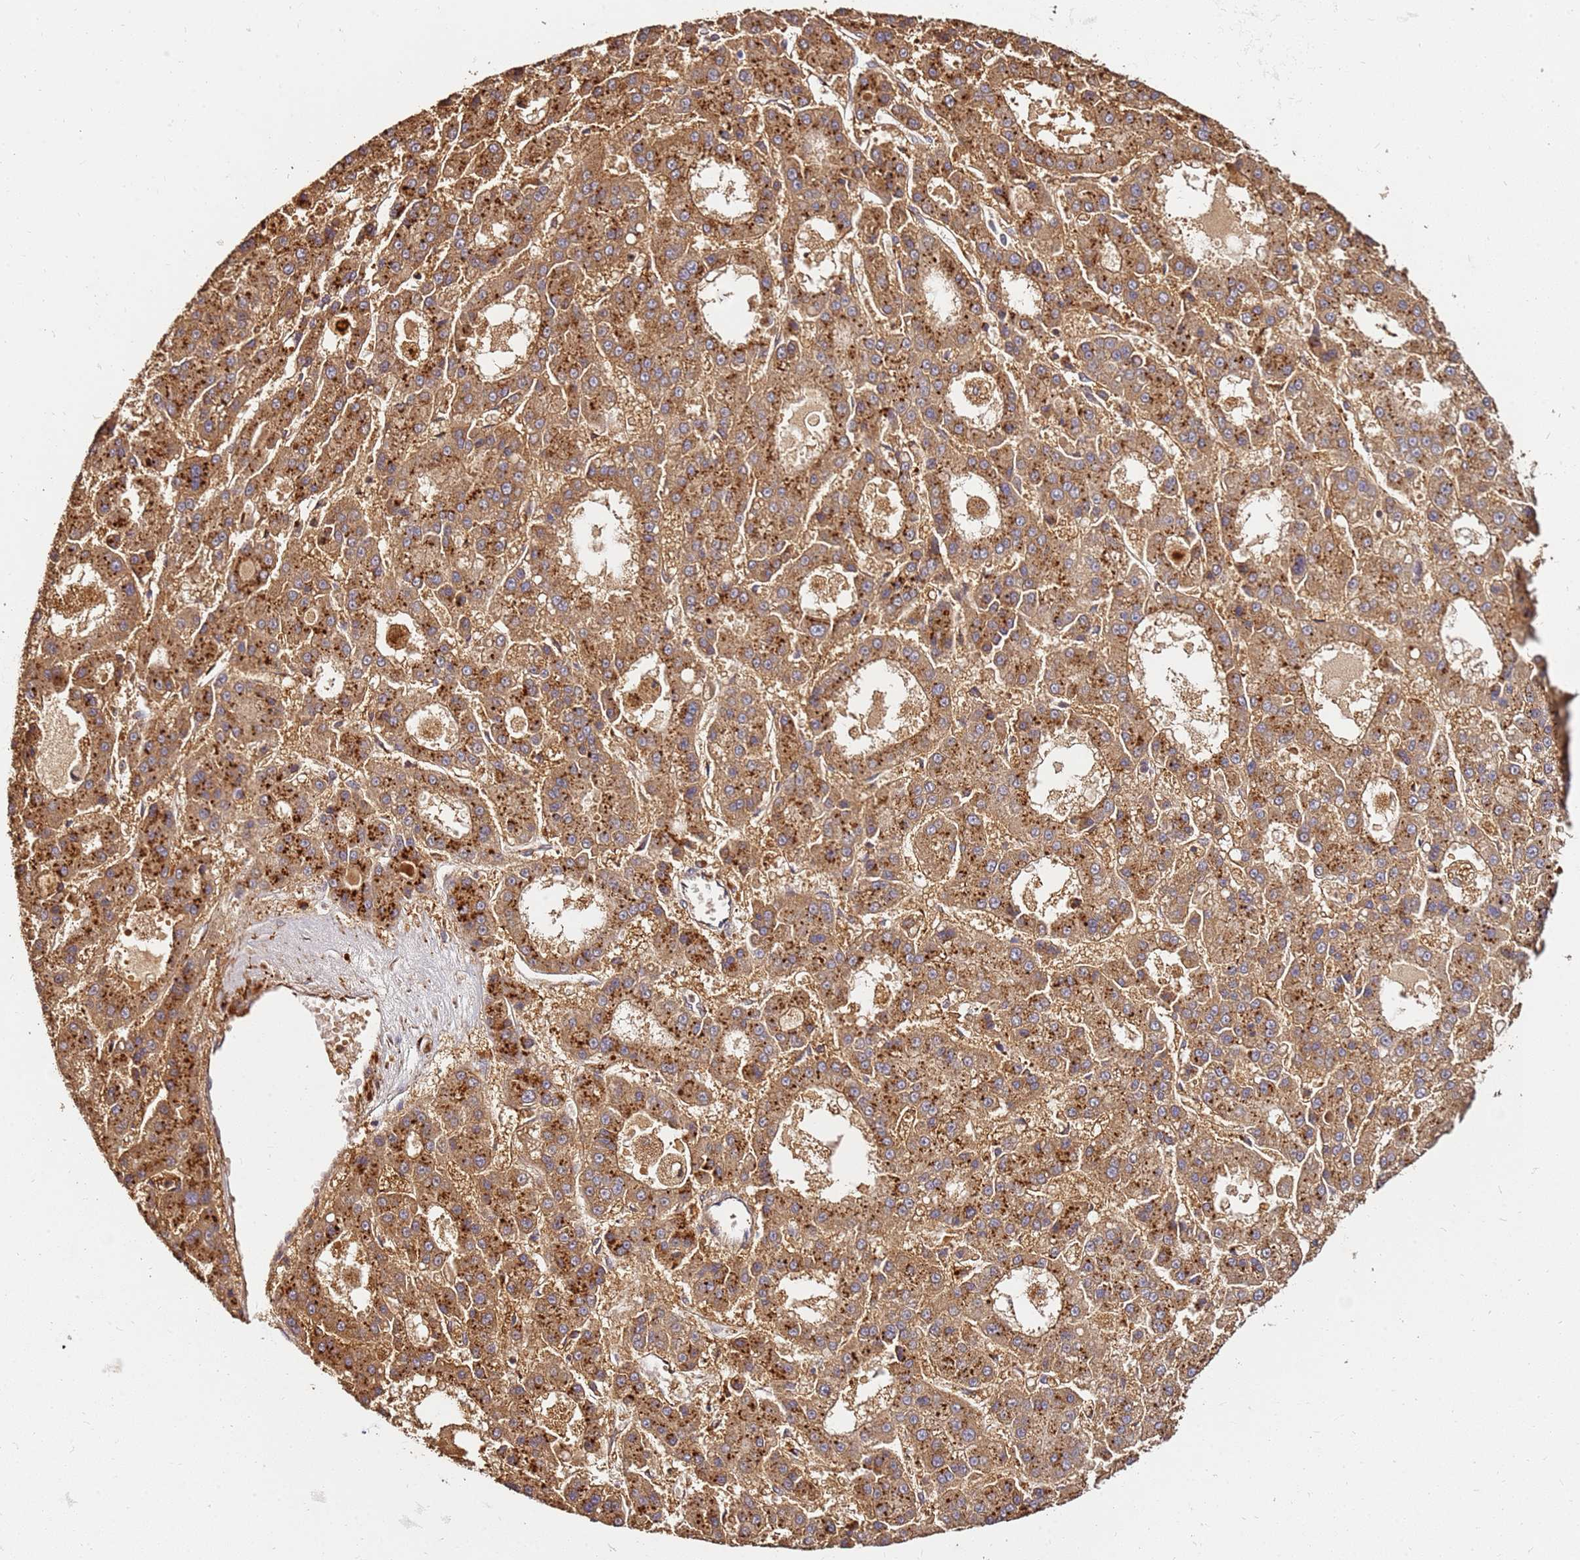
{"staining": {"intensity": "moderate", "quantity": ">75%", "location": "cytoplasmic/membranous"}, "tissue": "liver cancer", "cell_type": "Tumor cells", "image_type": "cancer", "snomed": [{"axis": "morphology", "description": "Carcinoma, Hepatocellular, NOS"}, {"axis": "topography", "description": "Liver"}], "caption": "Immunohistochemistry staining of liver cancer (hepatocellular carcinoma), which exhibits medium levels of moderate cytoplasmic/membranous staining in about >75% of tumor cells indicating moderate cytoplasmic/membranous protein staining. The staining was performed using DAB (3,3'-diaminobenzidine) (brown) for protein detection and nuclei were counterstained in hematoxylin (blue).", "gene": "DVL3", "patient": {"sex": "male", "age": 70}}